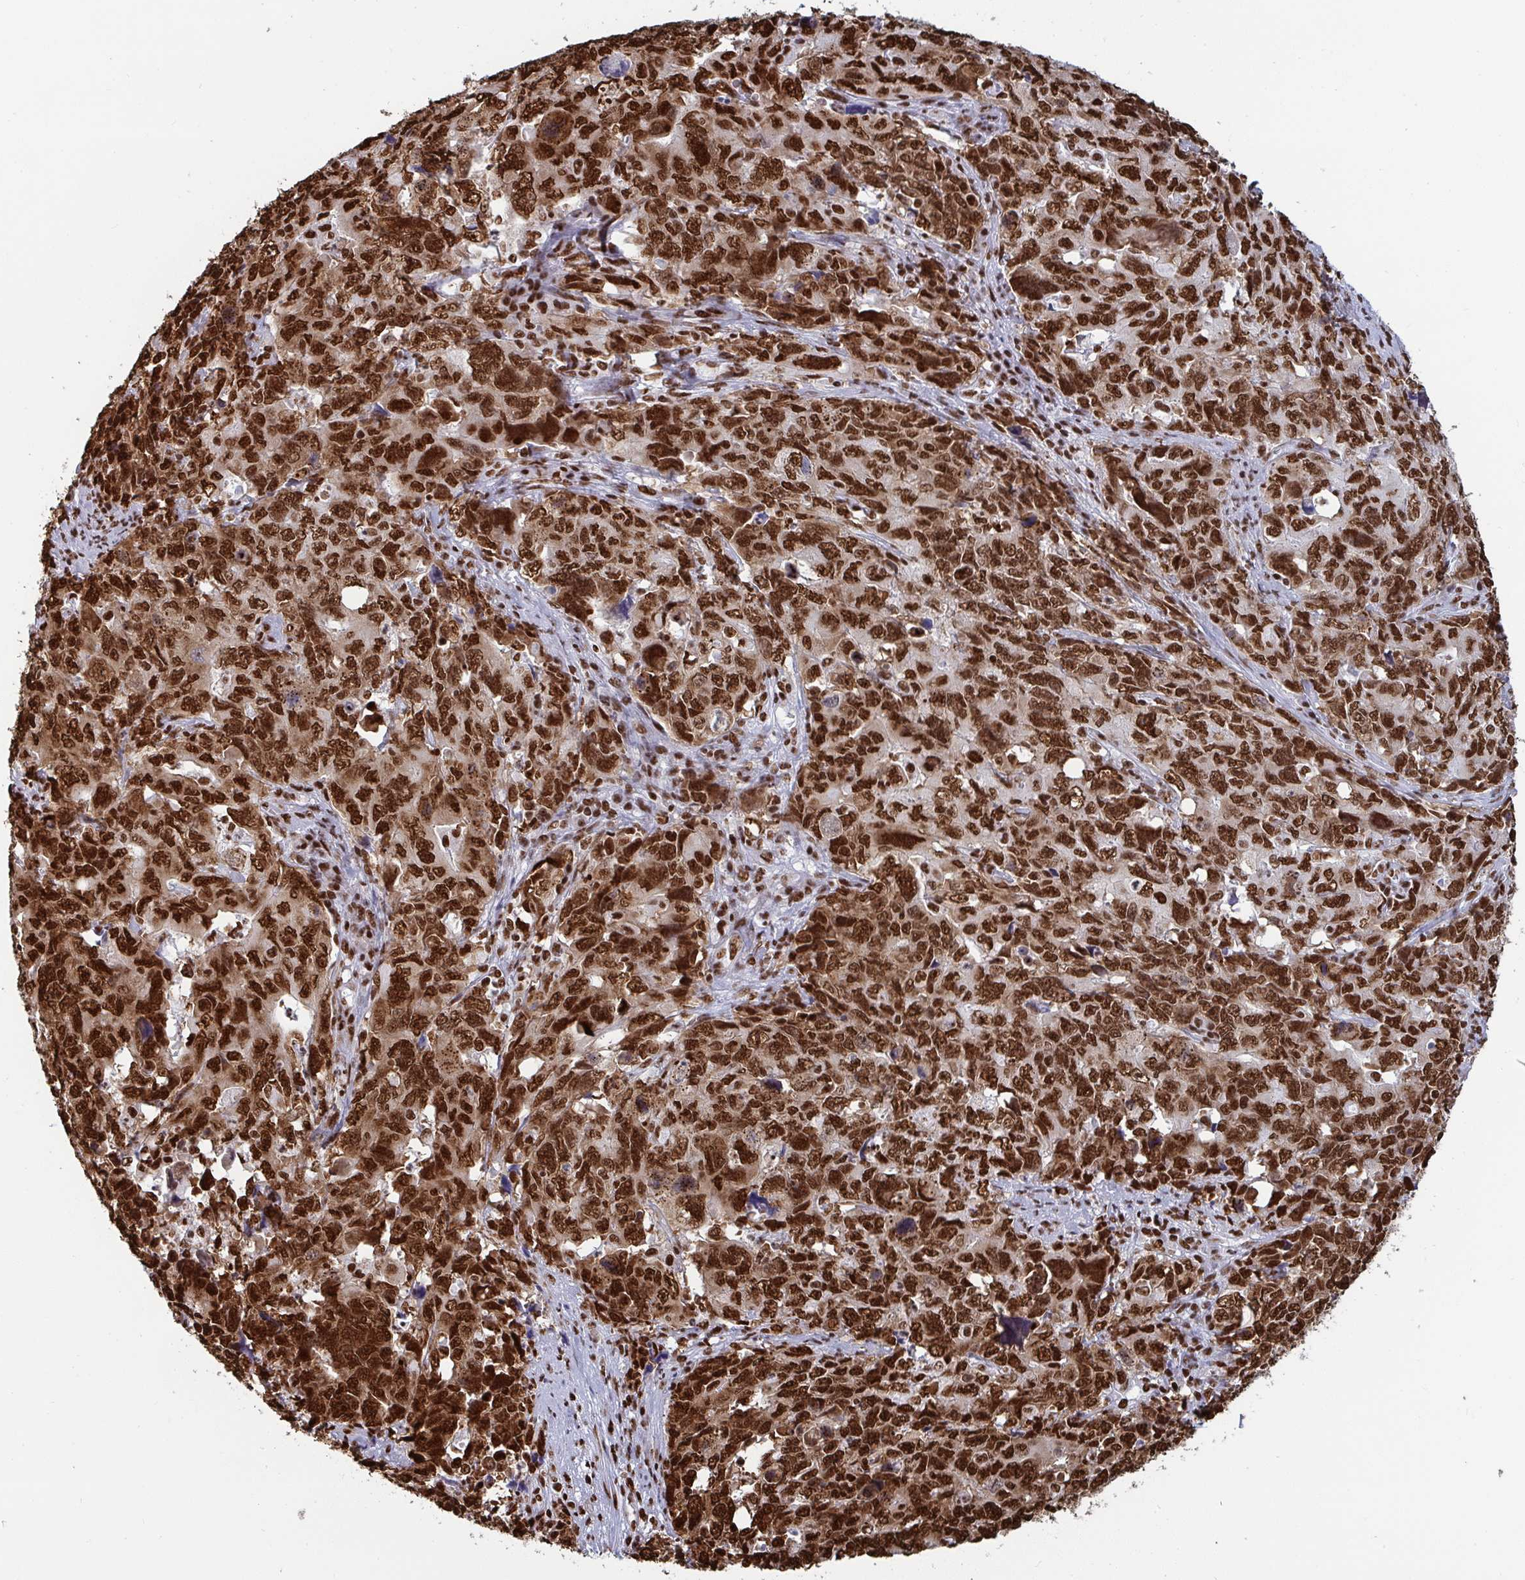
{"staining": {"intensity": "strong", "quantity": ">75%", "location": "nuclear"}, "tissue": "cervical cancer", "cell_type": "Tumor cells", "image_type": "cancer", "snomed": [{"axis": "morphology", "description": "Adenocarcinoma, NOS"}, {"axis": "topography", "description": "Cervix"}], "caption": "About >75% of tumor cells in human adenocarcinoma (cervical) demonstrate strong nuclear protein expression as visualized by brown immunohistochemical staining.", "gene": "GAR1", "patient": {"sex": "female", "age": 63}}